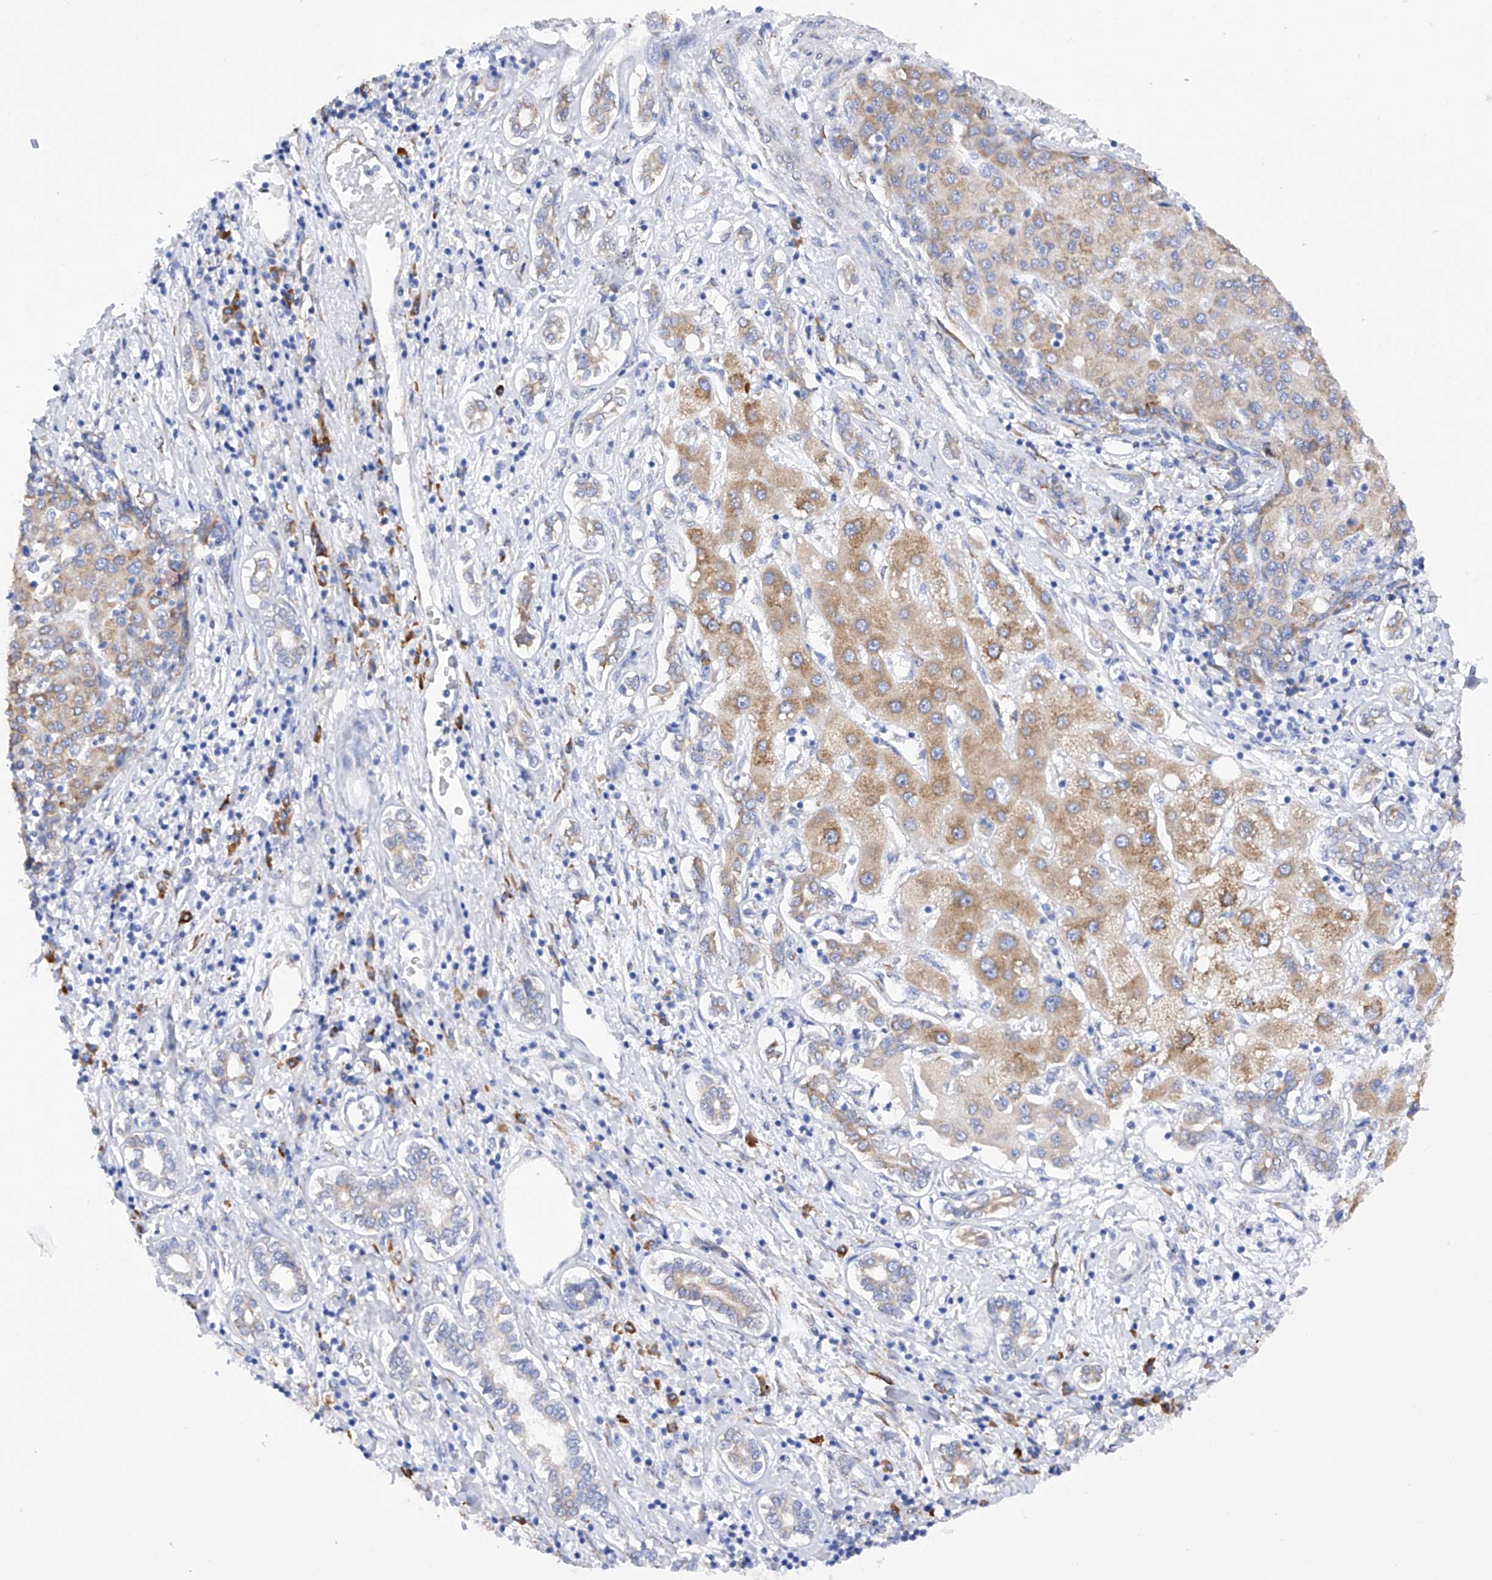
{"staining": {"intensity": "weak", "quantity": ">75%", "location": "cytoplasmic/membranous"}, "tissue": "liver cancer", "cell_type": "Tumor cells", "image_type": "cancer", "snomed": [{"axis": "morphology", "description": "Carcinoma, Hepatocellular, NOS"}, {"axis": "topography", "description": "Liver"}], "caption": "A low amount of weak cytoplasmic/membranous expression is appreciated in about >75% of tumor cells in liver cancer (hepatocellular carcinoma) tissue.", "gene": "PDIA5", "patient": {"sex": "male", "age": 65}}